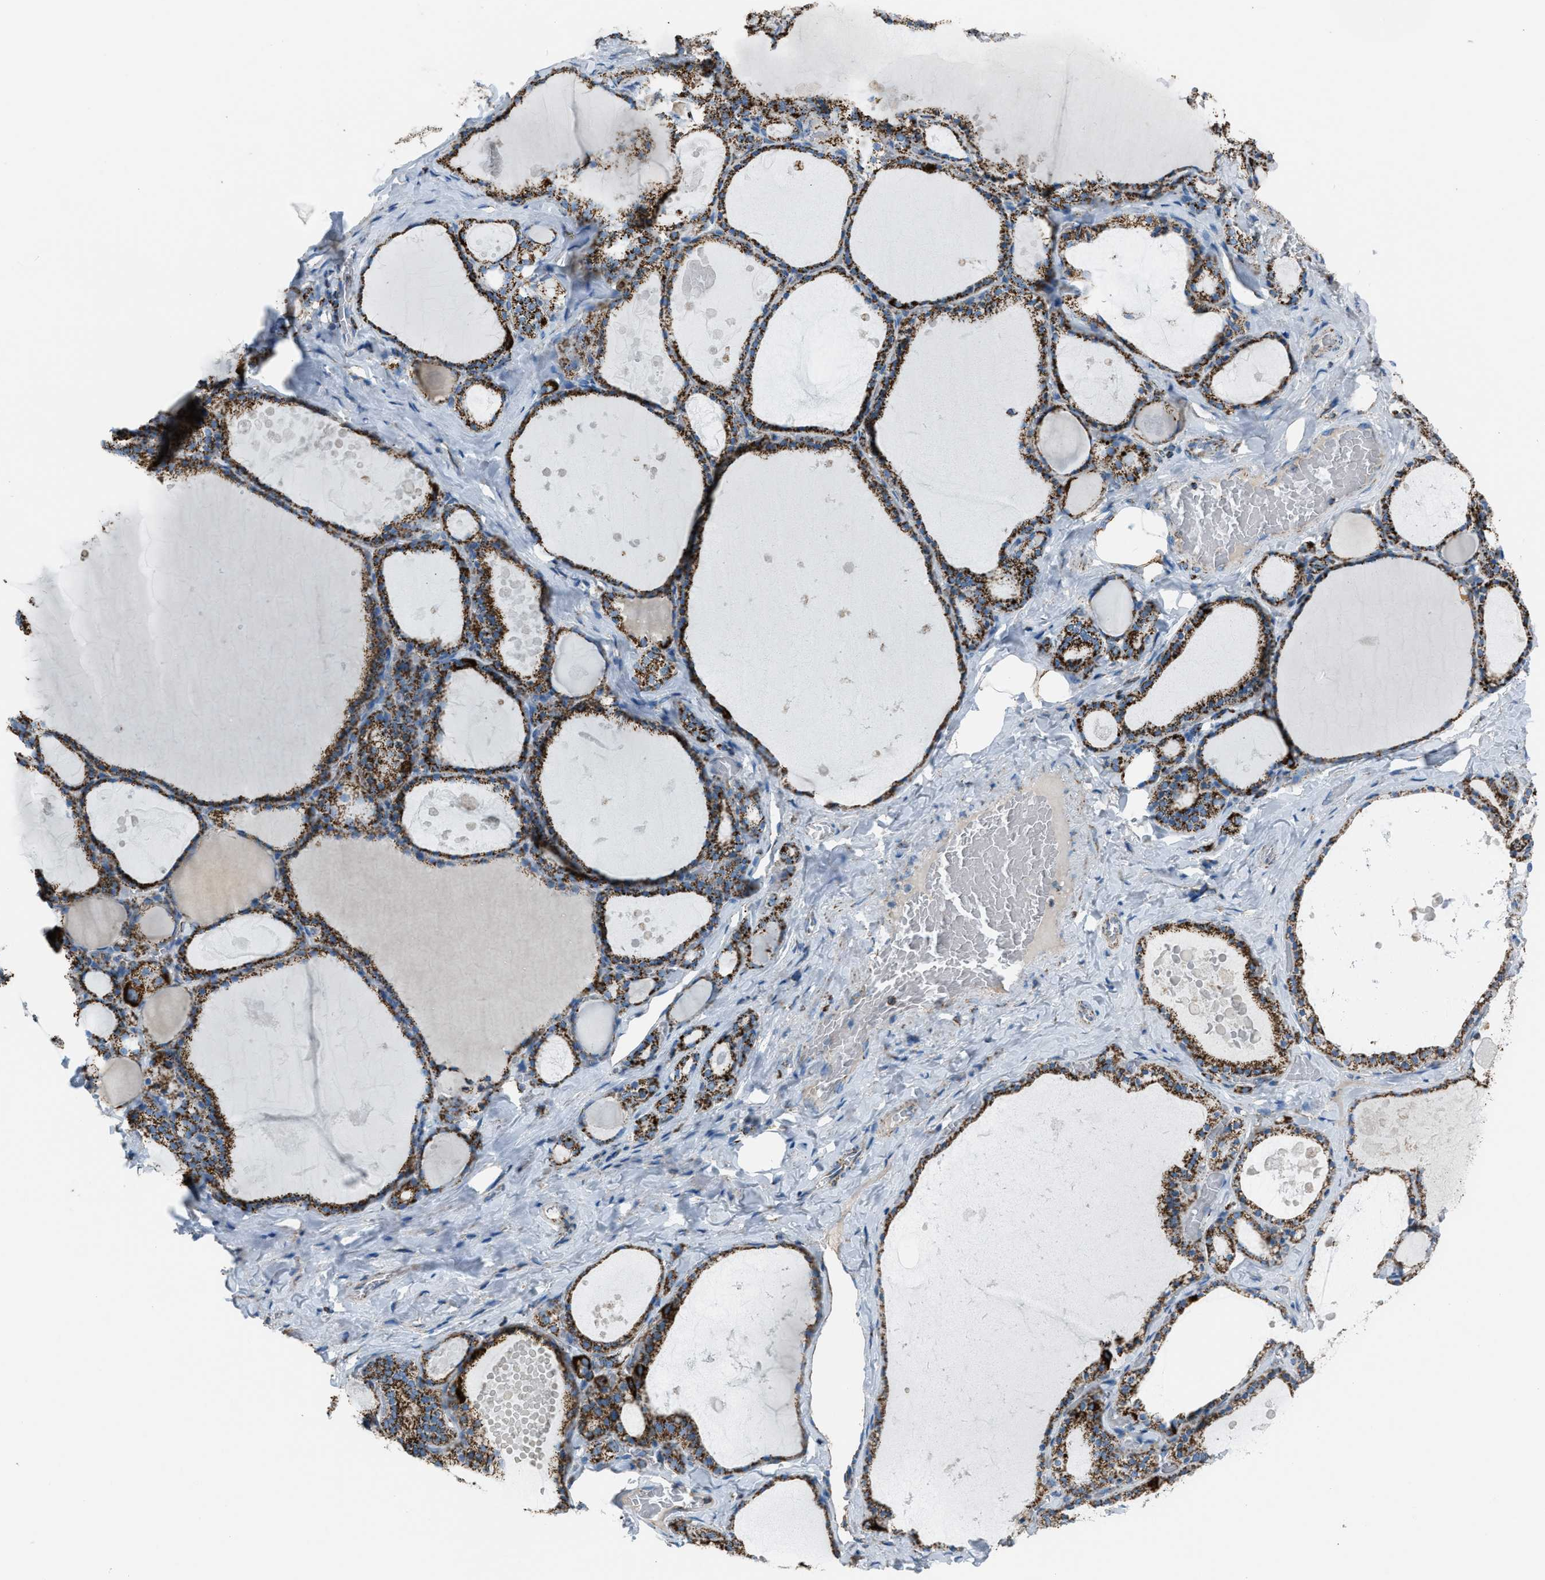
{"staining": {"intensity": "strong", "quantity": ">75%", "location": "cytoplasmic/membranous"}, "tissue": "thyroid gland", "cell_type": "Glandular cells", "image_type": "normal", "snomed": [{"axis": "morphology", "description": "Normal tissue, NOS"}, {"axis": "topography", "description": "Thyroid gland"}], "caption": "Immunohistochemistry (IHC) (DAB (3,3'-diaminobenzidine)) staining of benign thyroid gland demonstrates strong cytoplasmic/membranous protein expression in about >75% of glandular cells.", "gene": "MDH2", "patient": {"sex": "male", "age": 56}}